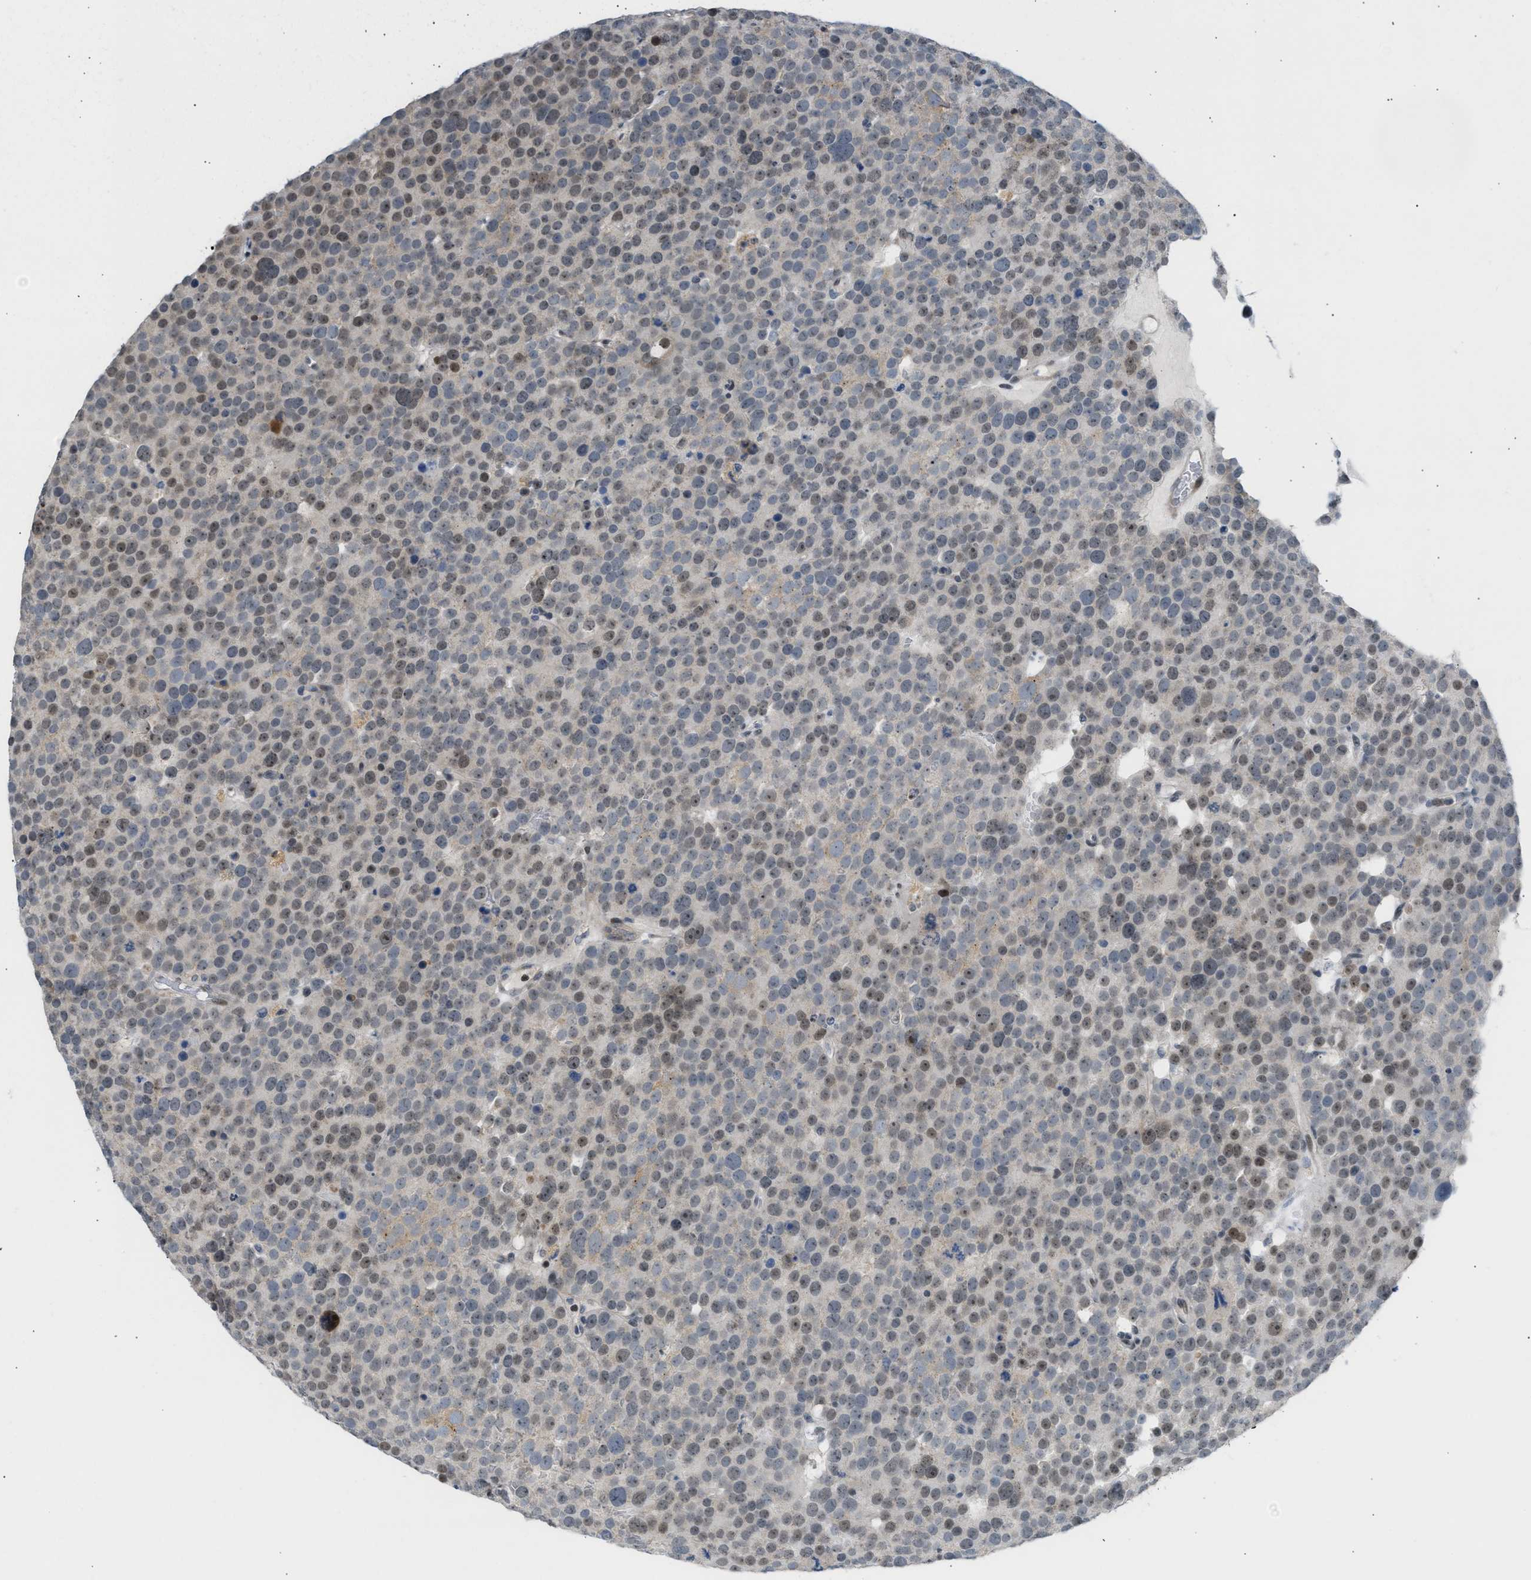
{"staining": {"intensity": "weak", "quantity": ">75%", "location": "nuclear"}, "tissue": "testis cancer", "cell_type": "Tumor cells", "image_type": "cancer", "snomed": [{"axis": "morphology", "description": "Seminoma, NOS"}, {"axis": "topography", "description": "Testis"}], "caption": "Testis seminoma stained with IHC reveals weak nuclear expression in approximately >75% of tumor cells.", "gene": "NPS", "patient": {"sex": "male", "age": 71}}